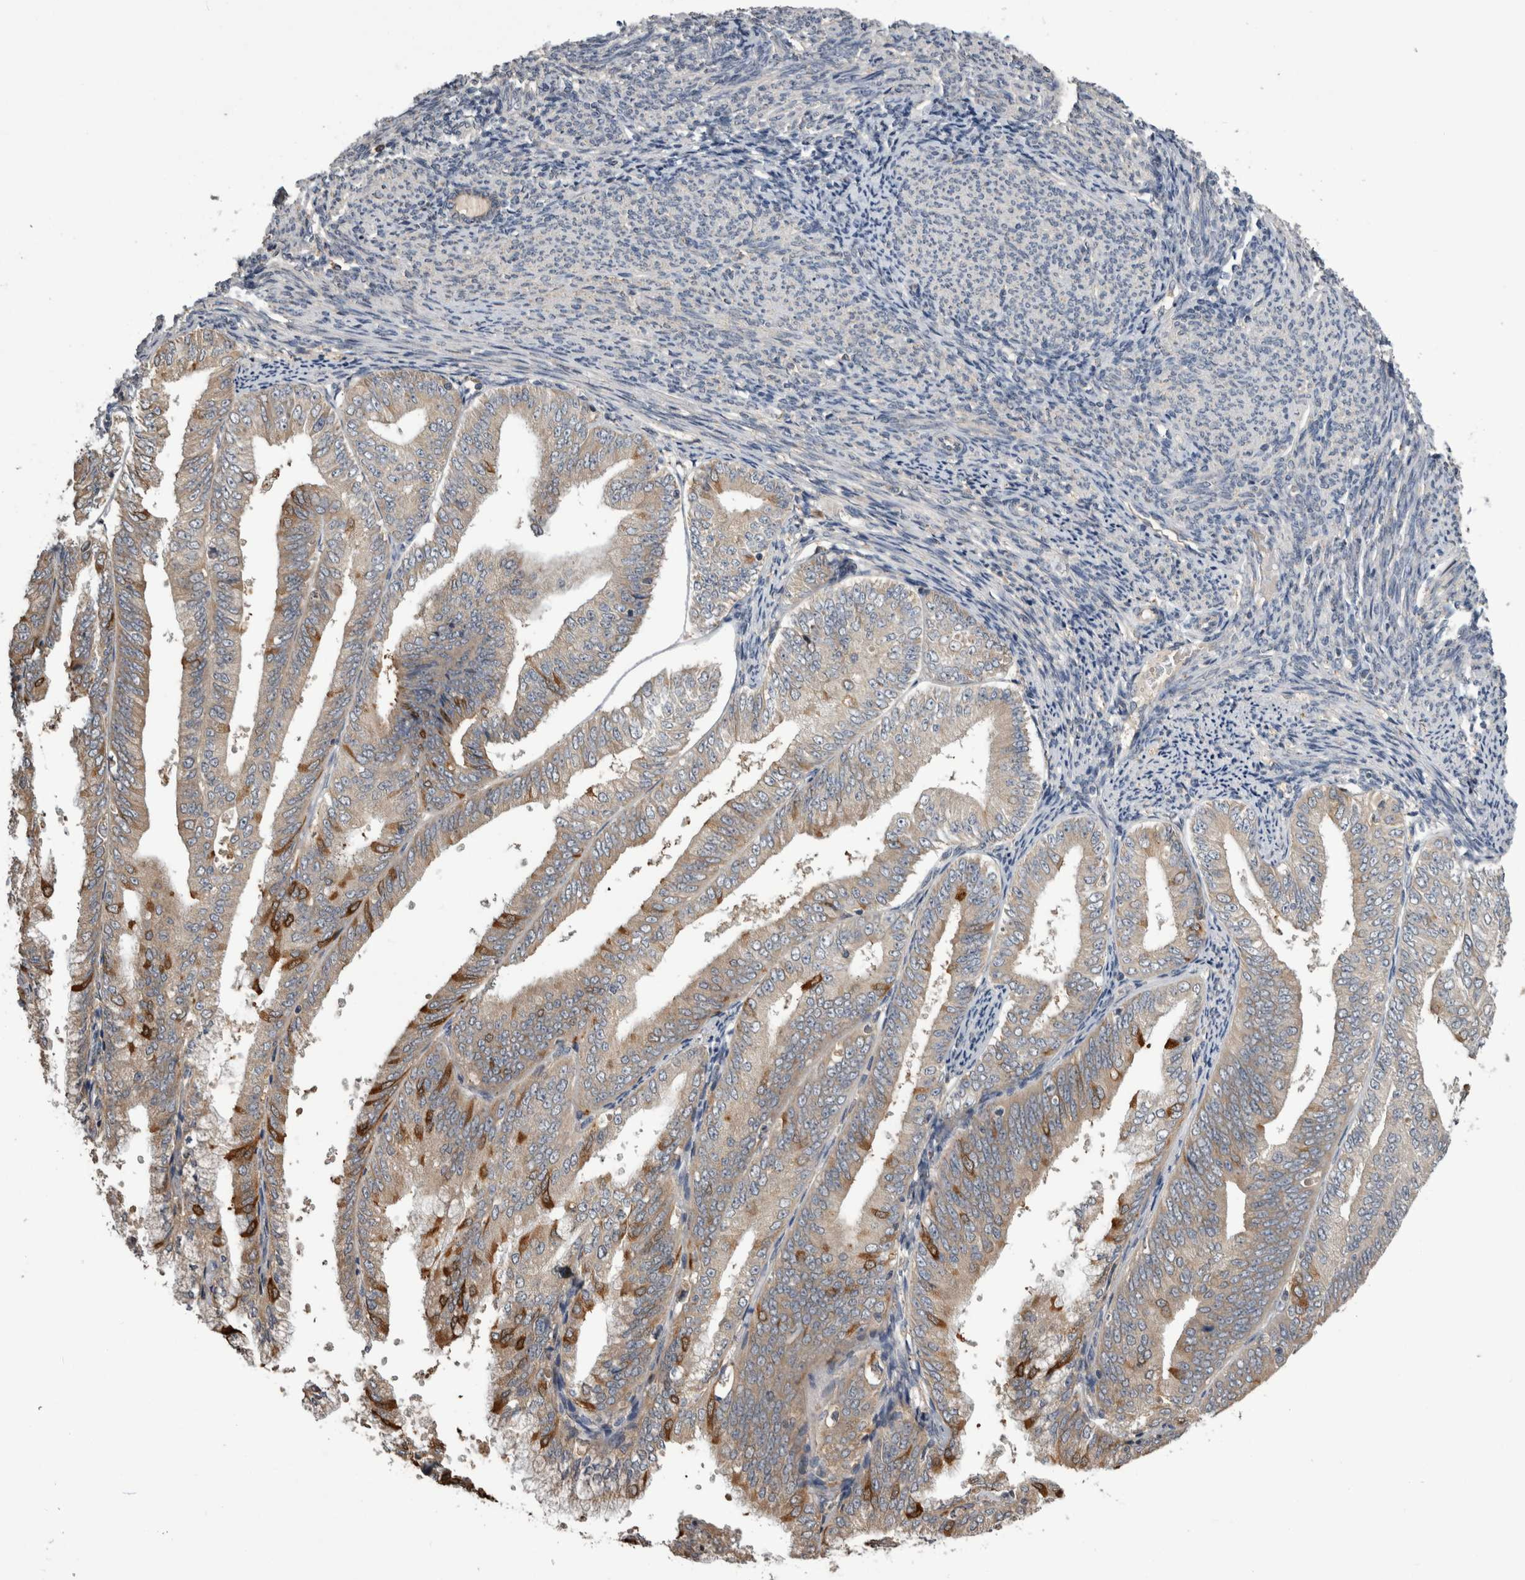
{"staining": {"intensity": "strong", "quantity": "<25%", "location": "cytoplasmic/membranous"}, "tissue": "endometrial cancer", "cell_type": "Tumor cells", "image_type": "cancer", "snomed": [{"axis": "morphology", "description": "Adenocarcinoma, NOS"}, {"axis": "topography", "description": "Endometrium"}], "caption": "Strong cytoplasmic/membranous expression for a protein is identified in about <25% of tumor cells of adenocarcinoma (endometrial) using immunohistochemistry (IHC).", "gene": "ANXA13", "patient": {"sex": "female", "age": 63}}